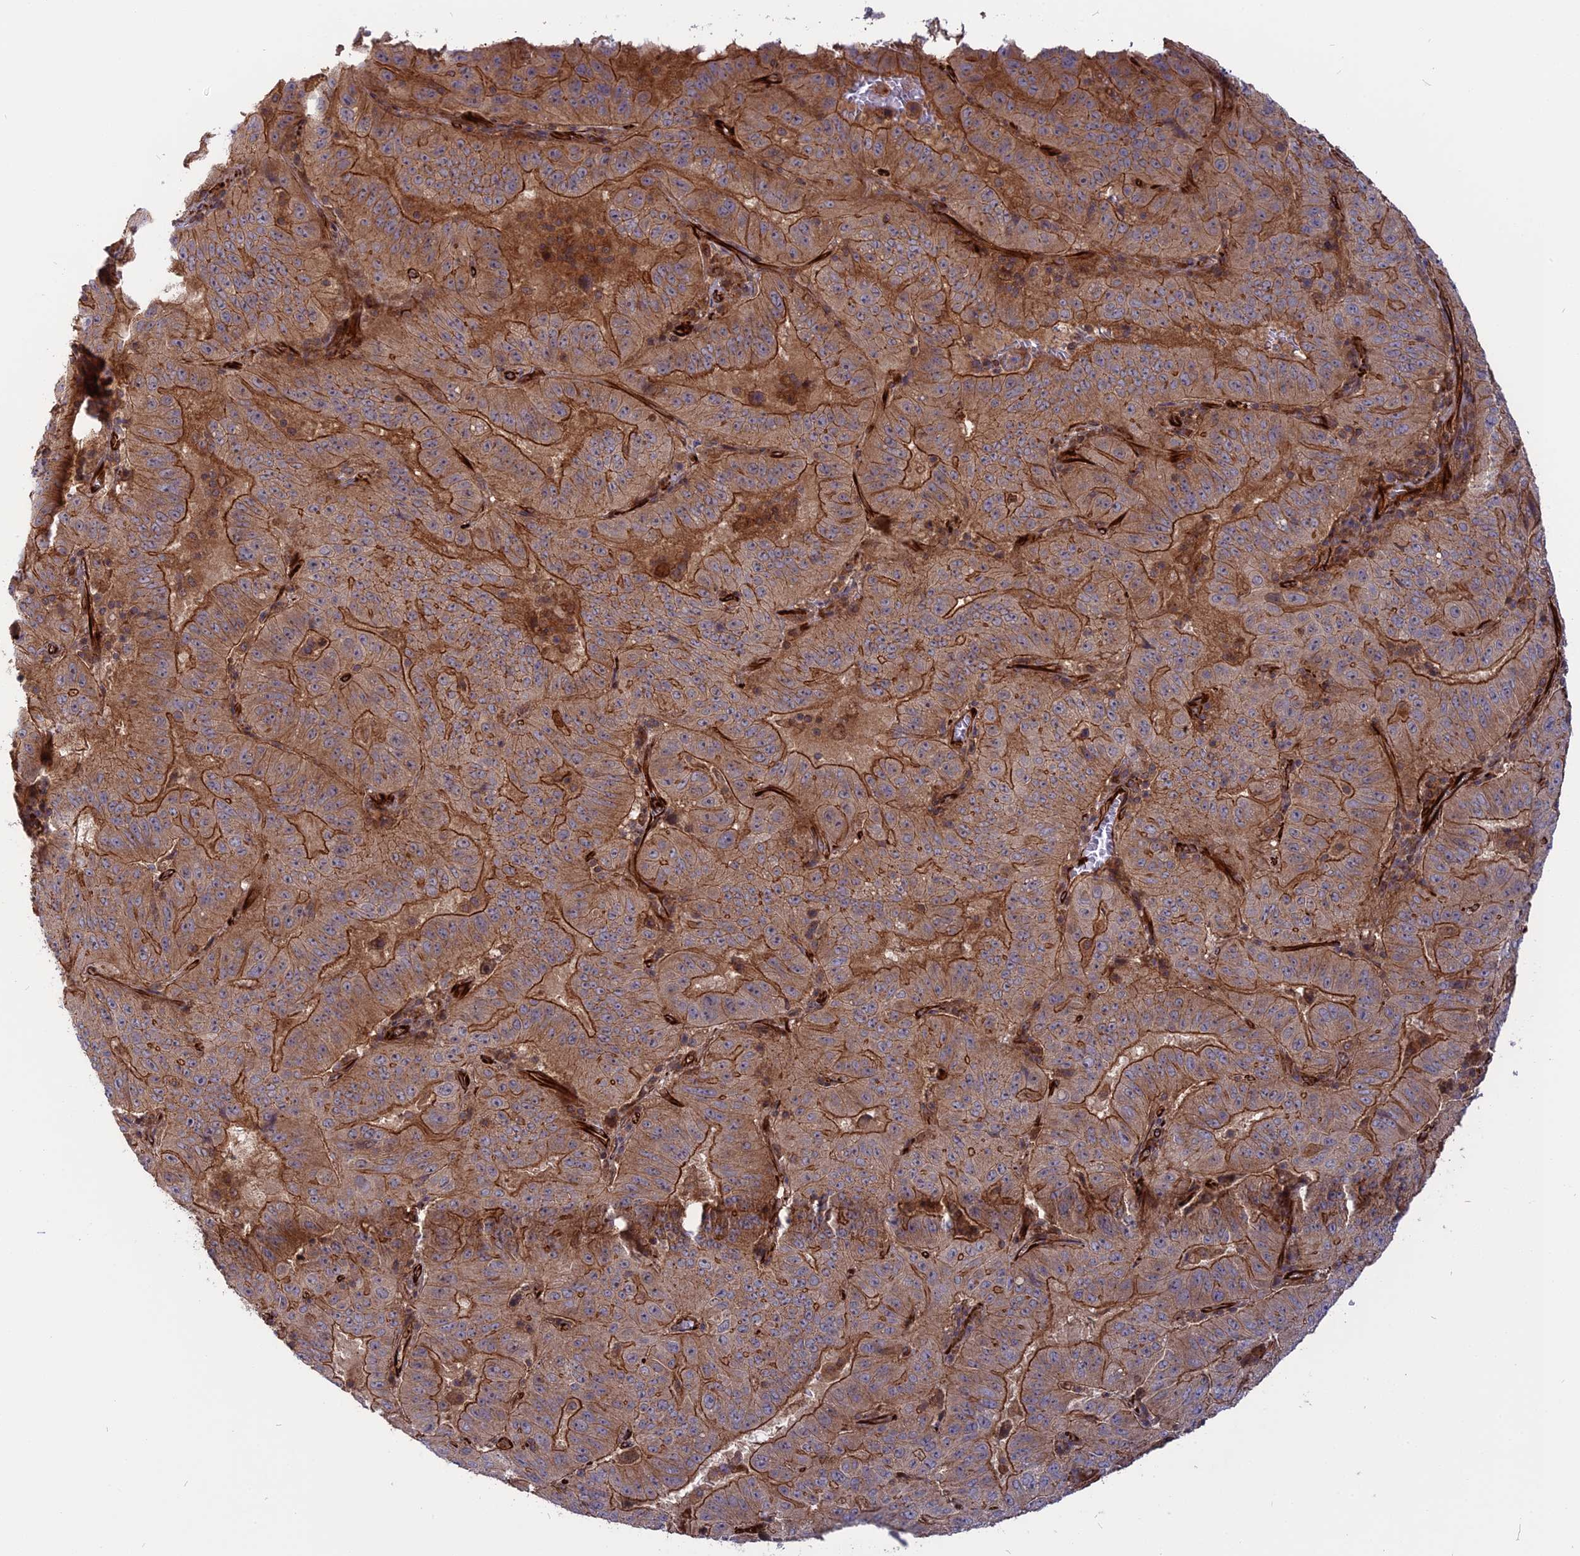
{"staining": {"intensity": "moderate", "quantity": ">75%", "location": "cytoplasmic/membranous"}, "tissue": "pancreatic cancer", "cell_type": "Tumor cells", "image_type": "cancer", "snomed": [{"axis": "morphology", "description": "Adenocarcinoma, NOS"}, {"axis": "topography", "description": "Pancreas"}], "caption": "Tumor cells display moderate cytoplasmic/membranous expression in approximately >75% of cells in adenocarcinoma (pancreatic). The staining is performed using DAB (3,3'-diaminobenzidine) brown chromogen to label protein expression. The nuclei are counter-stained blue using hematoxylin.", "gene": "PHLDB3", "patient": {"sex": "male", "age": 63}}